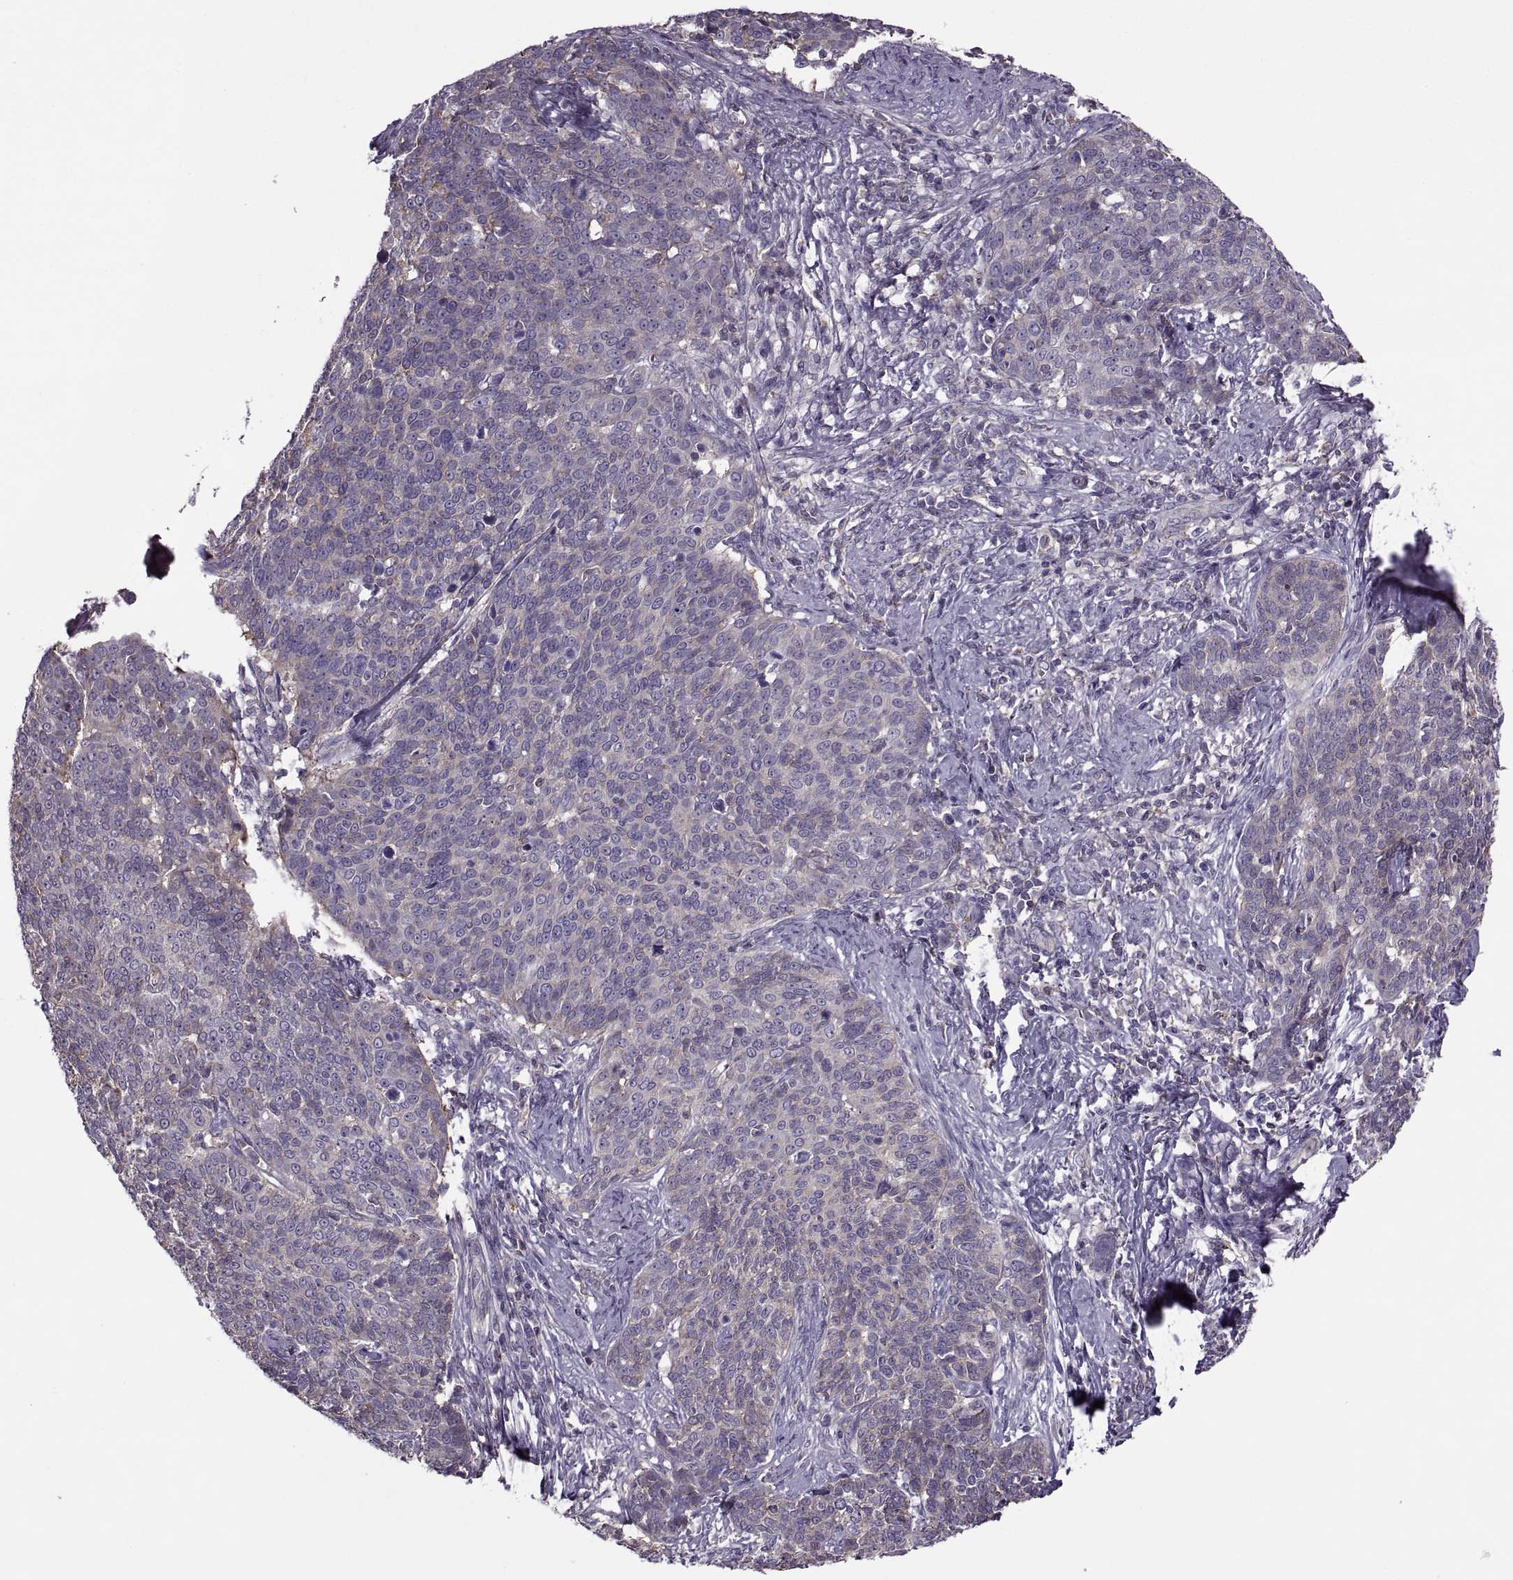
{"staining": {"intensity": "weak", "quantity": "25%-75%", "location": "cytoplasmic/membranous"}, "tissue": "cervical cancer", "cell_type": "Tumor cells", "image_type": "cancer", "snomed": [{"axis": "morphology", "description": "Squamous cell carcinoma, NOS"}, {"axis": "topography", "description": "Cervix"}], "caption": "This micrograph reveals IHC staining of human cervical cancer, with low weak cytoplasmic/membranous positivity in about 25%-75% of tumor cells.", "gene": "SLC2A3", "patient": {"sex": "female", "age": 39}}